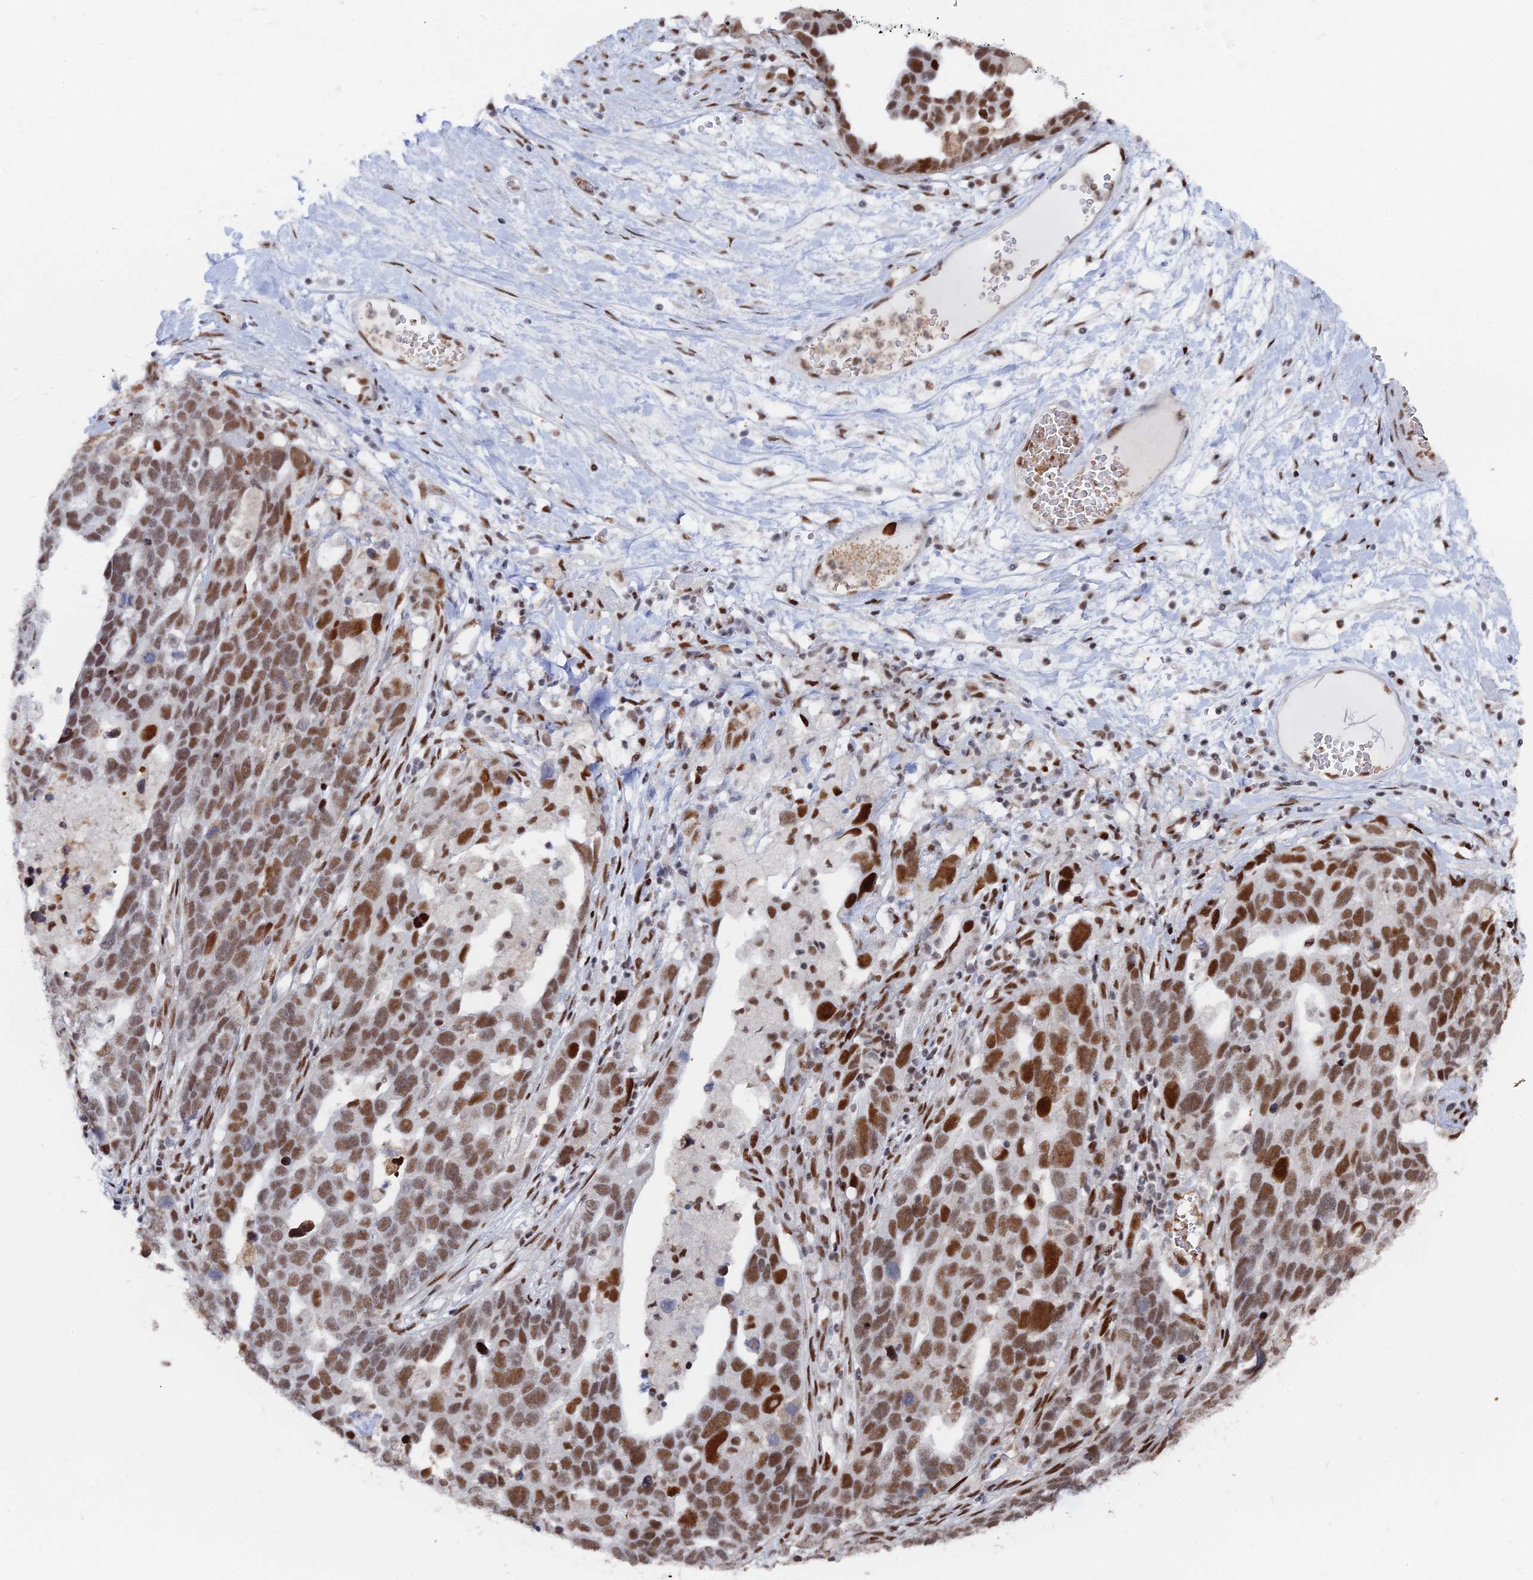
{"staining": {"intensity": "strong", "quantity": ">75%", "location": "nuclear"}, "tissue": "ovarian cancer", "cell_type": "Tumor cells", "image_type": "cancer", "snomed": [{"axis": "morphology", "description": "Cystadenocarcinoma, serous, NOS"}, {"axis": "topography", "description": "Ovary"}], "caption": "Immunohistochemistry (IHC) (DAB) staining of human ovarian cancer displays strong nuclear protein staining in approximately >75% of tumor cells.", "gene": "GSC2", "patient": {"sex": "female", "age": 54}}